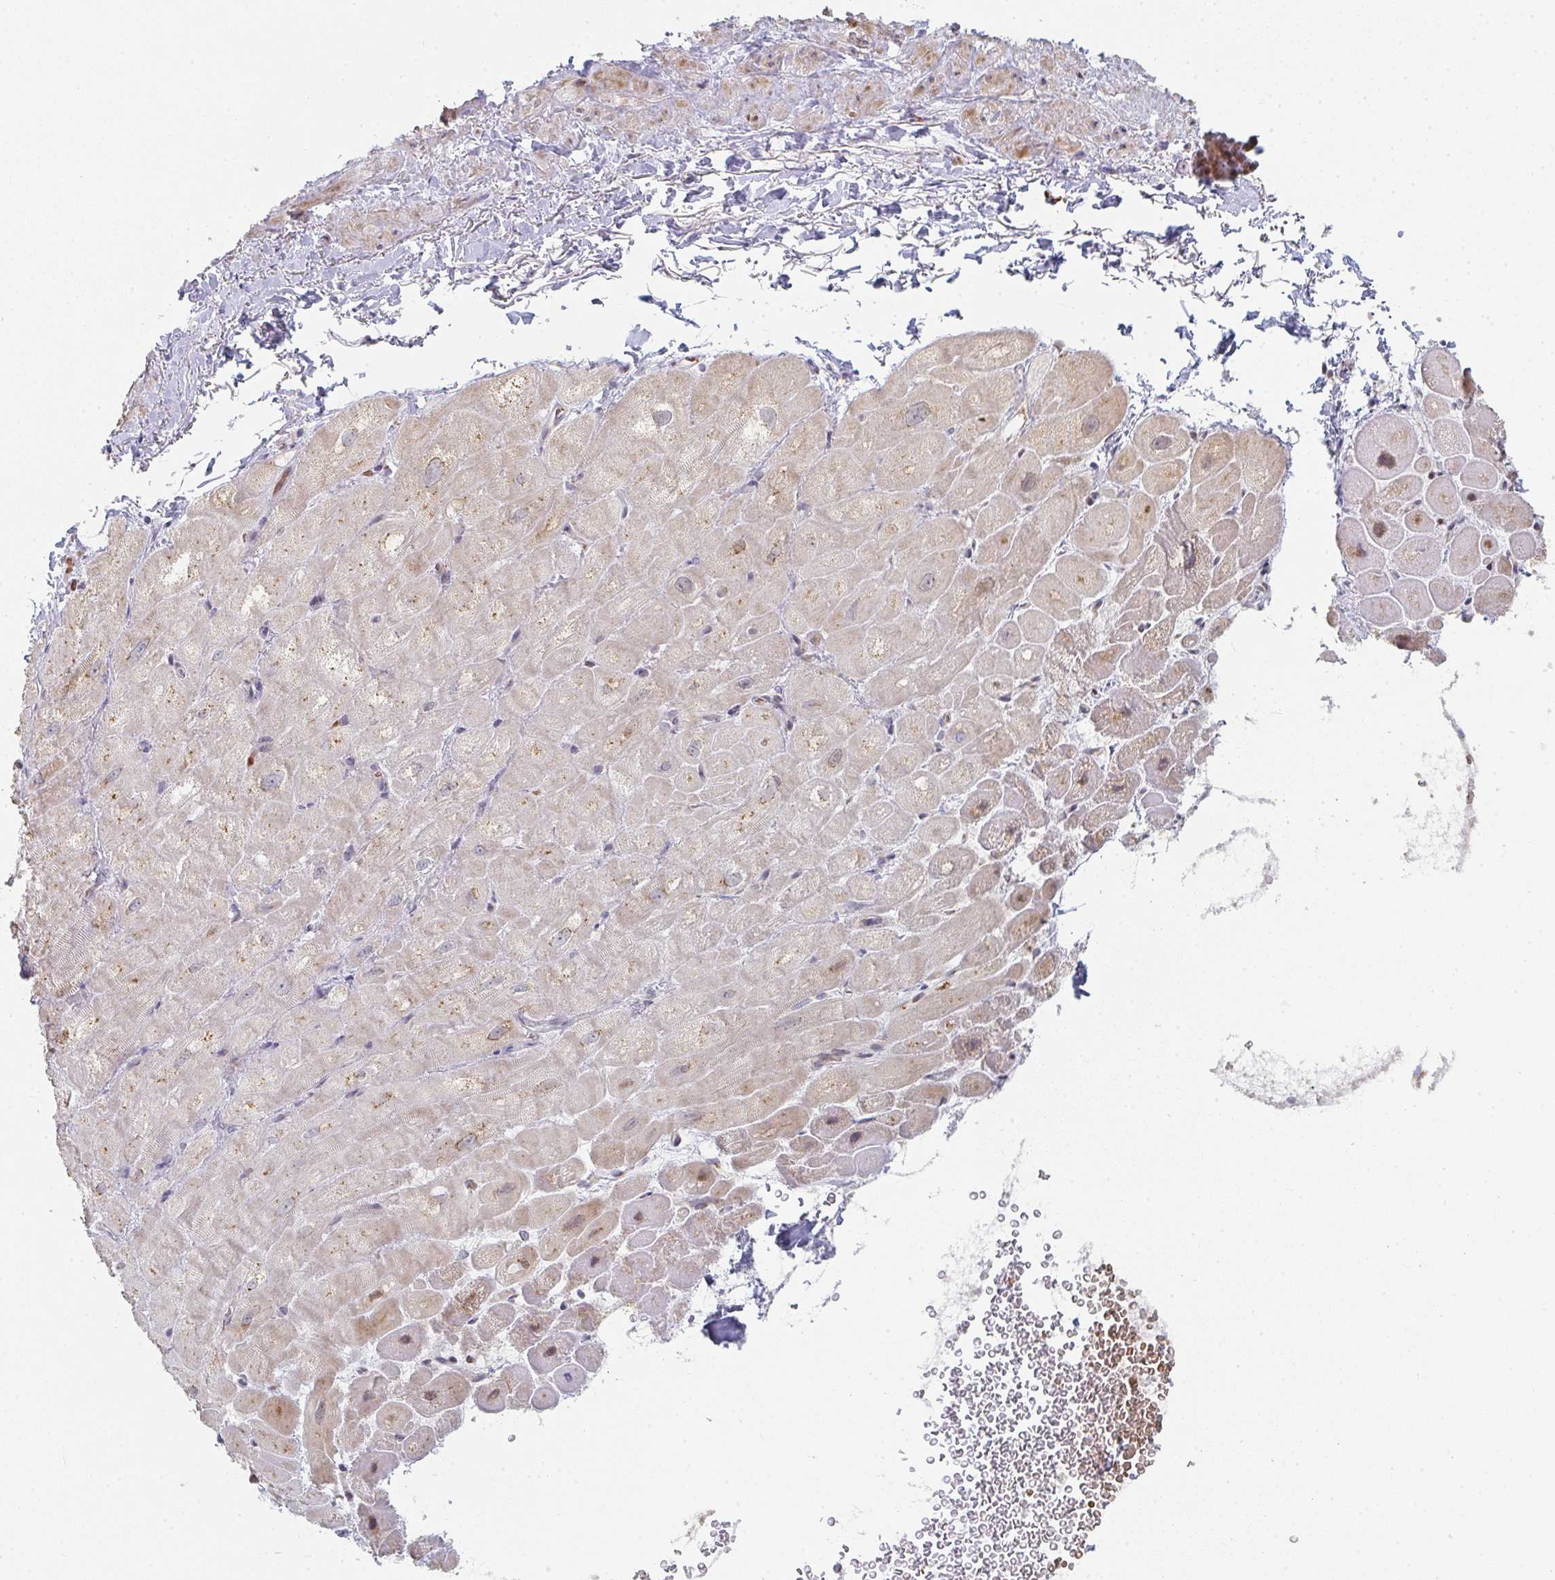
{"staining": {"intensity": "weak", "quantity": ">75%", "location": "cytoplasmic/membranous"}, "tissue": "heart muscle", "cell_type": "Cardiomyocytes", "image_type": "normal", "snomed": [{"axis": "morphology", "description": "Normal tissue, NOS"}, {"axis": "topography", "description": "Heart"}], "caption": "High-power microscopy captured an immunohistochemistry photomicrograph of normal heart muscle, revealing weak cytoplasmic/membranous positivity in about >75% of cardiomyocytes. The staining was performed using DAB (3,3'-diaminobenzidine) to visualize the protein expression in brown, while the nuclei were stained in blue with hematoxylin (Magnification: 20x).", "gene": "ZNF526", "patient": {"sex": "male", "age": 62}}